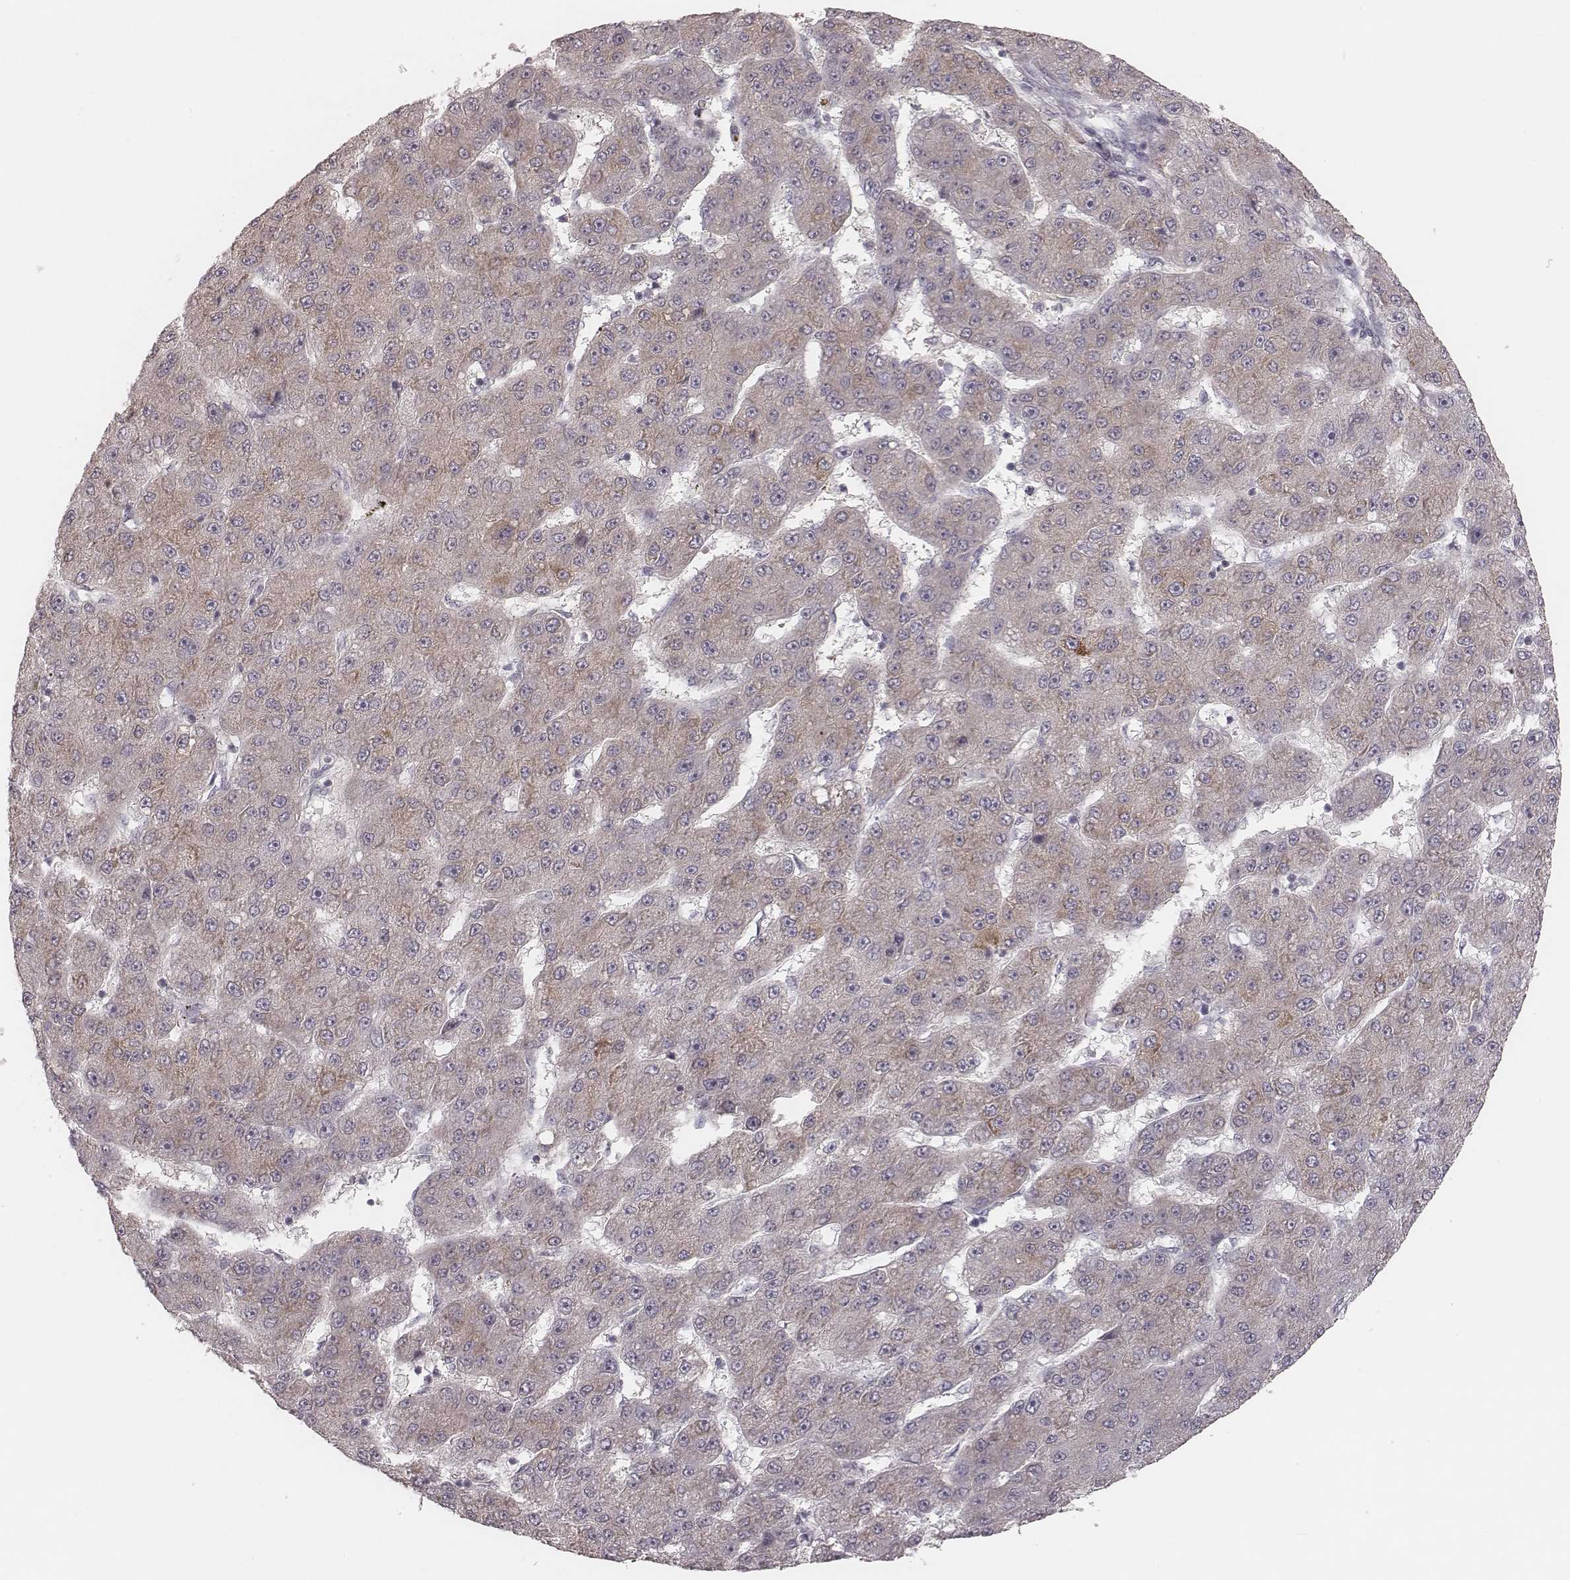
{"staining": {"intensity": "weak", "quantity": "<25%", "location": "cytoplasmic/membranous"}, "tissue": "liver cancer", "cell_type": "Tumor cells", "image_type": "cancer", "snomed": [{"axis": "morphology", "description": "Carcinoma, Hepatocellular, NOS"}, {"axis": "topography", "description": "Liver"}], "caption": "Liver cancer (hepatocellular carcinoma) was stained to show a protein in brown. There is no significant positivity in tumor cells. Nuclei are stained in blue.", "gene": "ACACB", "patient": {"sex": "male", "age": 67}}